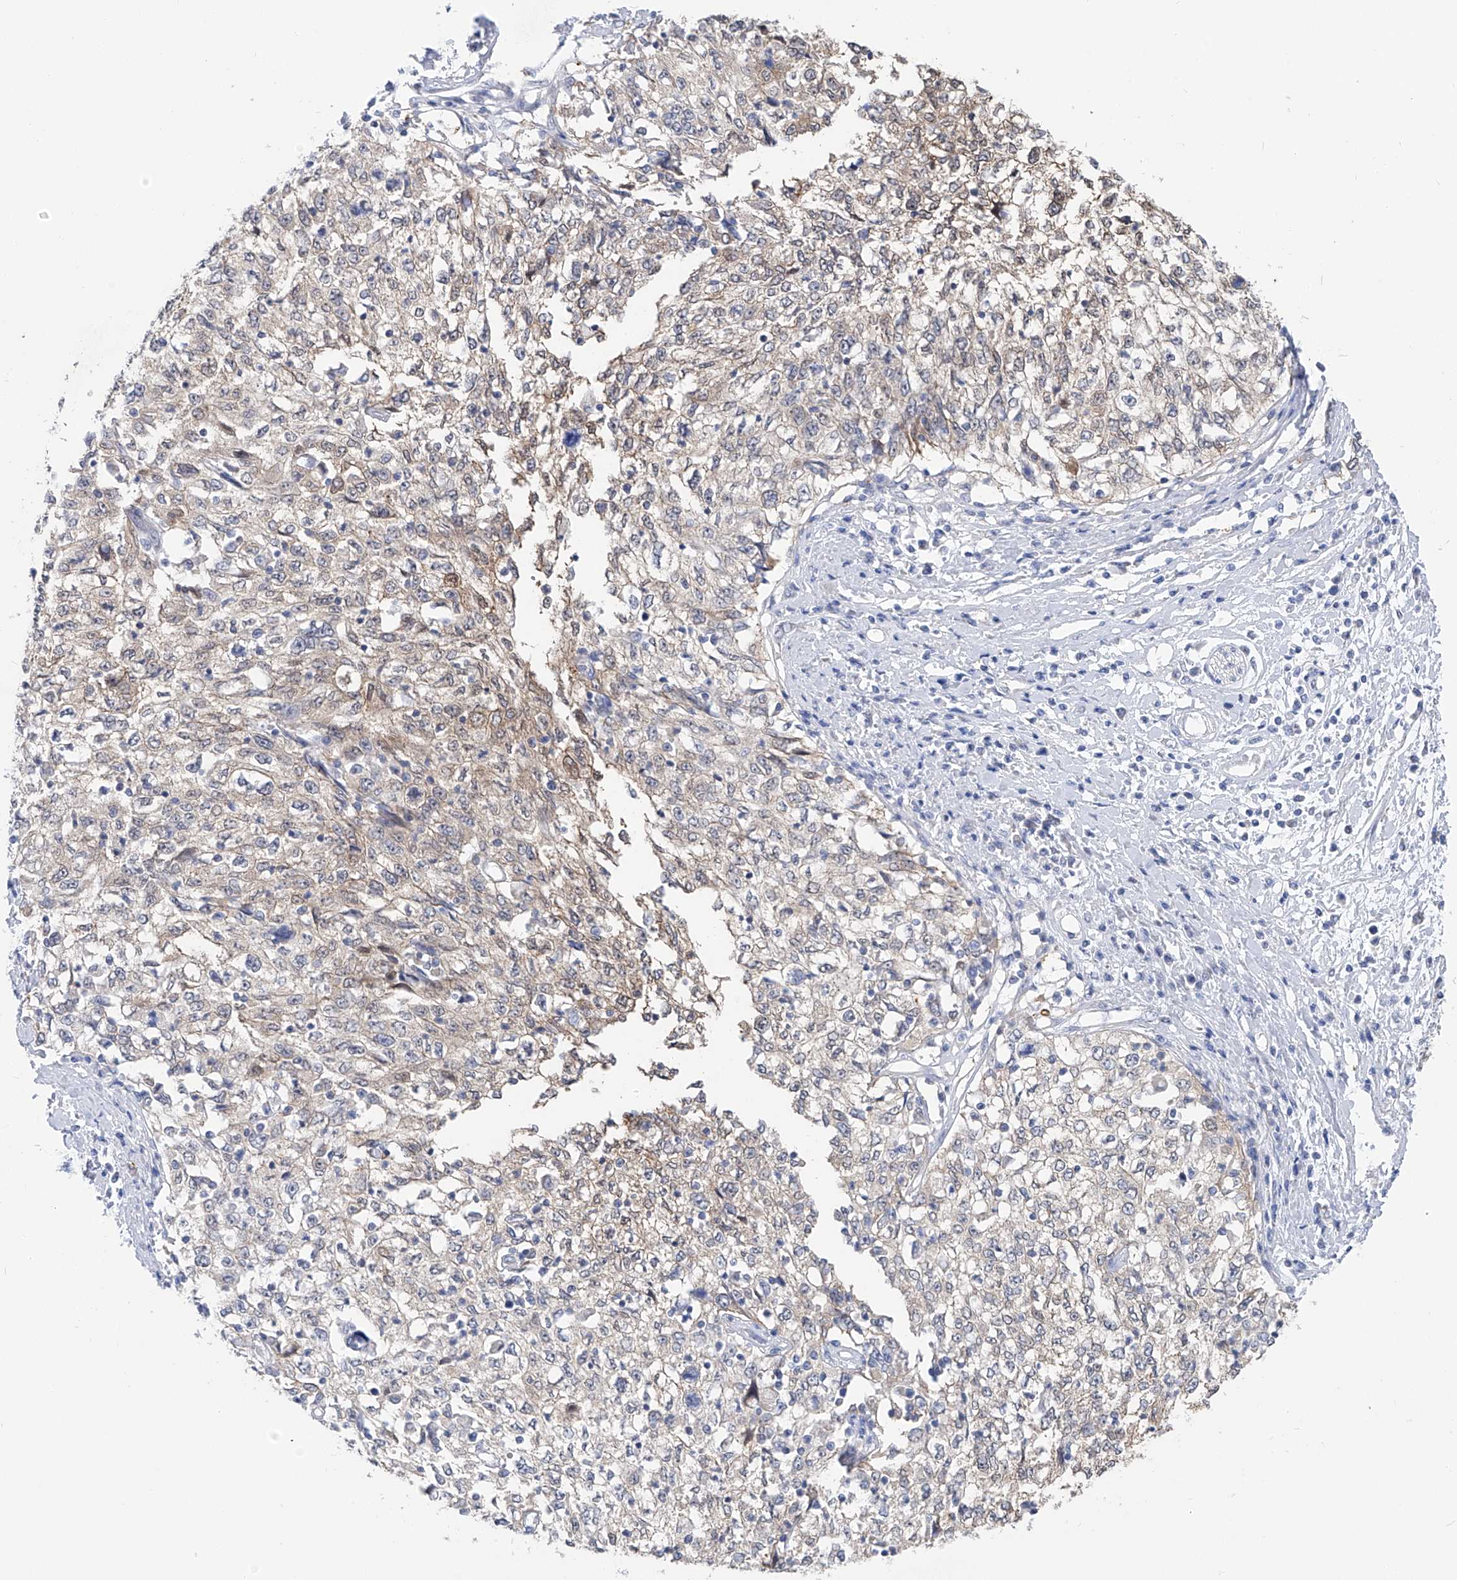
{"staining": {"intensity": "weak", "quantity": "25%-75%", "location": "cytoplasmic/membranous"}, "tissue": "cervical cancer", "cell_type": "Tumor cells", "image_type": "cancer", "snomed": [{"axis": "morphology", "description": "Squamous cell carcinoma, NOS"}, {"axis": "topography", "description": "Cervix"}], "caption": "Cervical squamous cell carcinoma was stained to show a protein in brown. There is low levels of weak cytoplasmic/membranous expression in approximately 25%-75% of tumor cells.", "gene": "UFL1", "patient": {"sex": "female", "age": 57}}